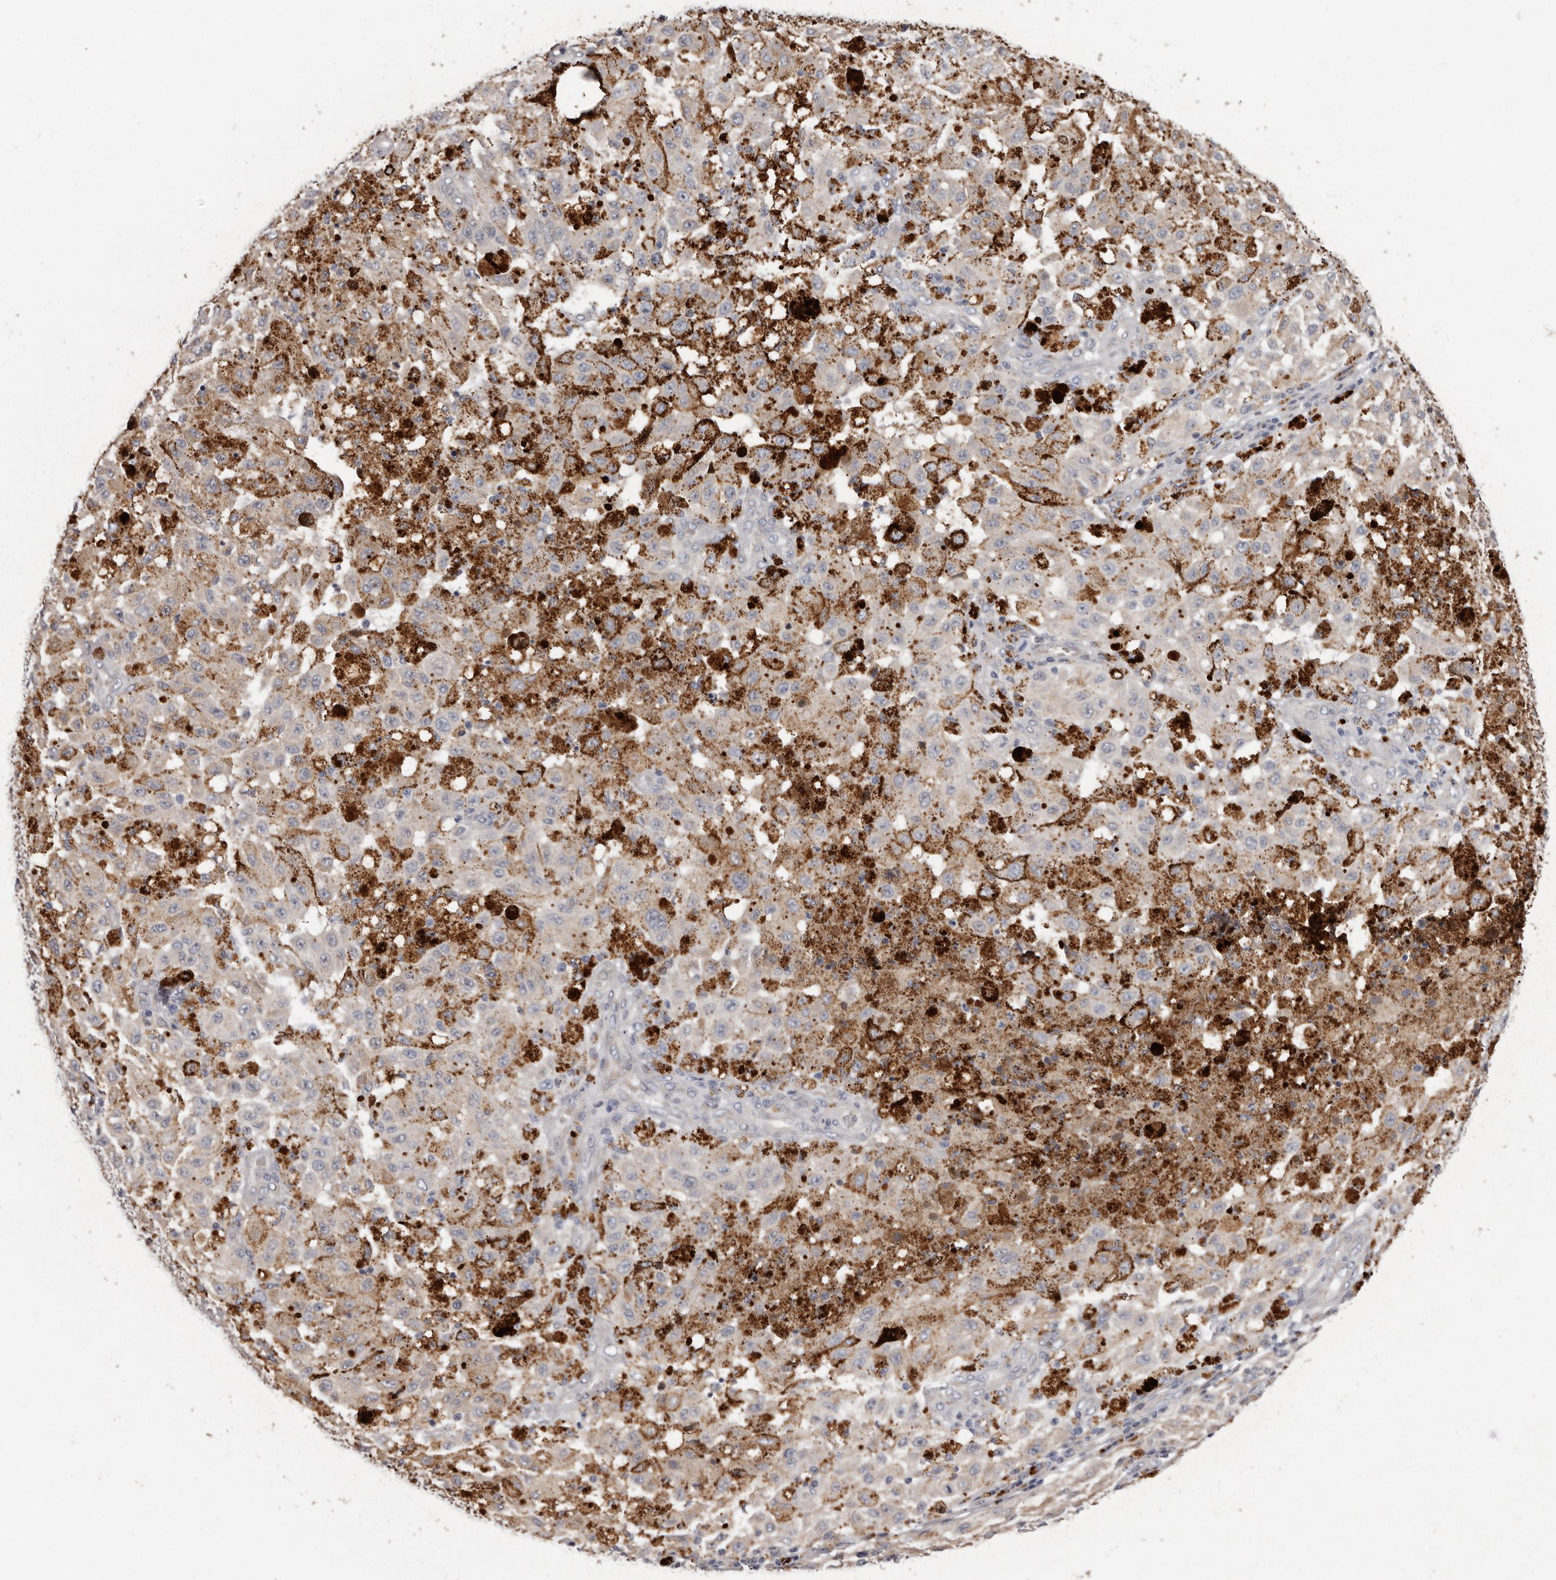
{"staining": {"intensity": "negative", "quantity": "none", "location": "none"}, "tissue": "melanoma", "cell_type": "Tumor cells", "image_type": "cancer", "snomed": [{"axis": "morphology", "description": "Malignant melanoma, NOS"}, {"axis": "topography", "description": "Skin"}], "caption": "Tumor cells are negative for brown protein staining in melanoma.", "gene": "ASIC5", "patient": {"sex": "female", "age": 64}}